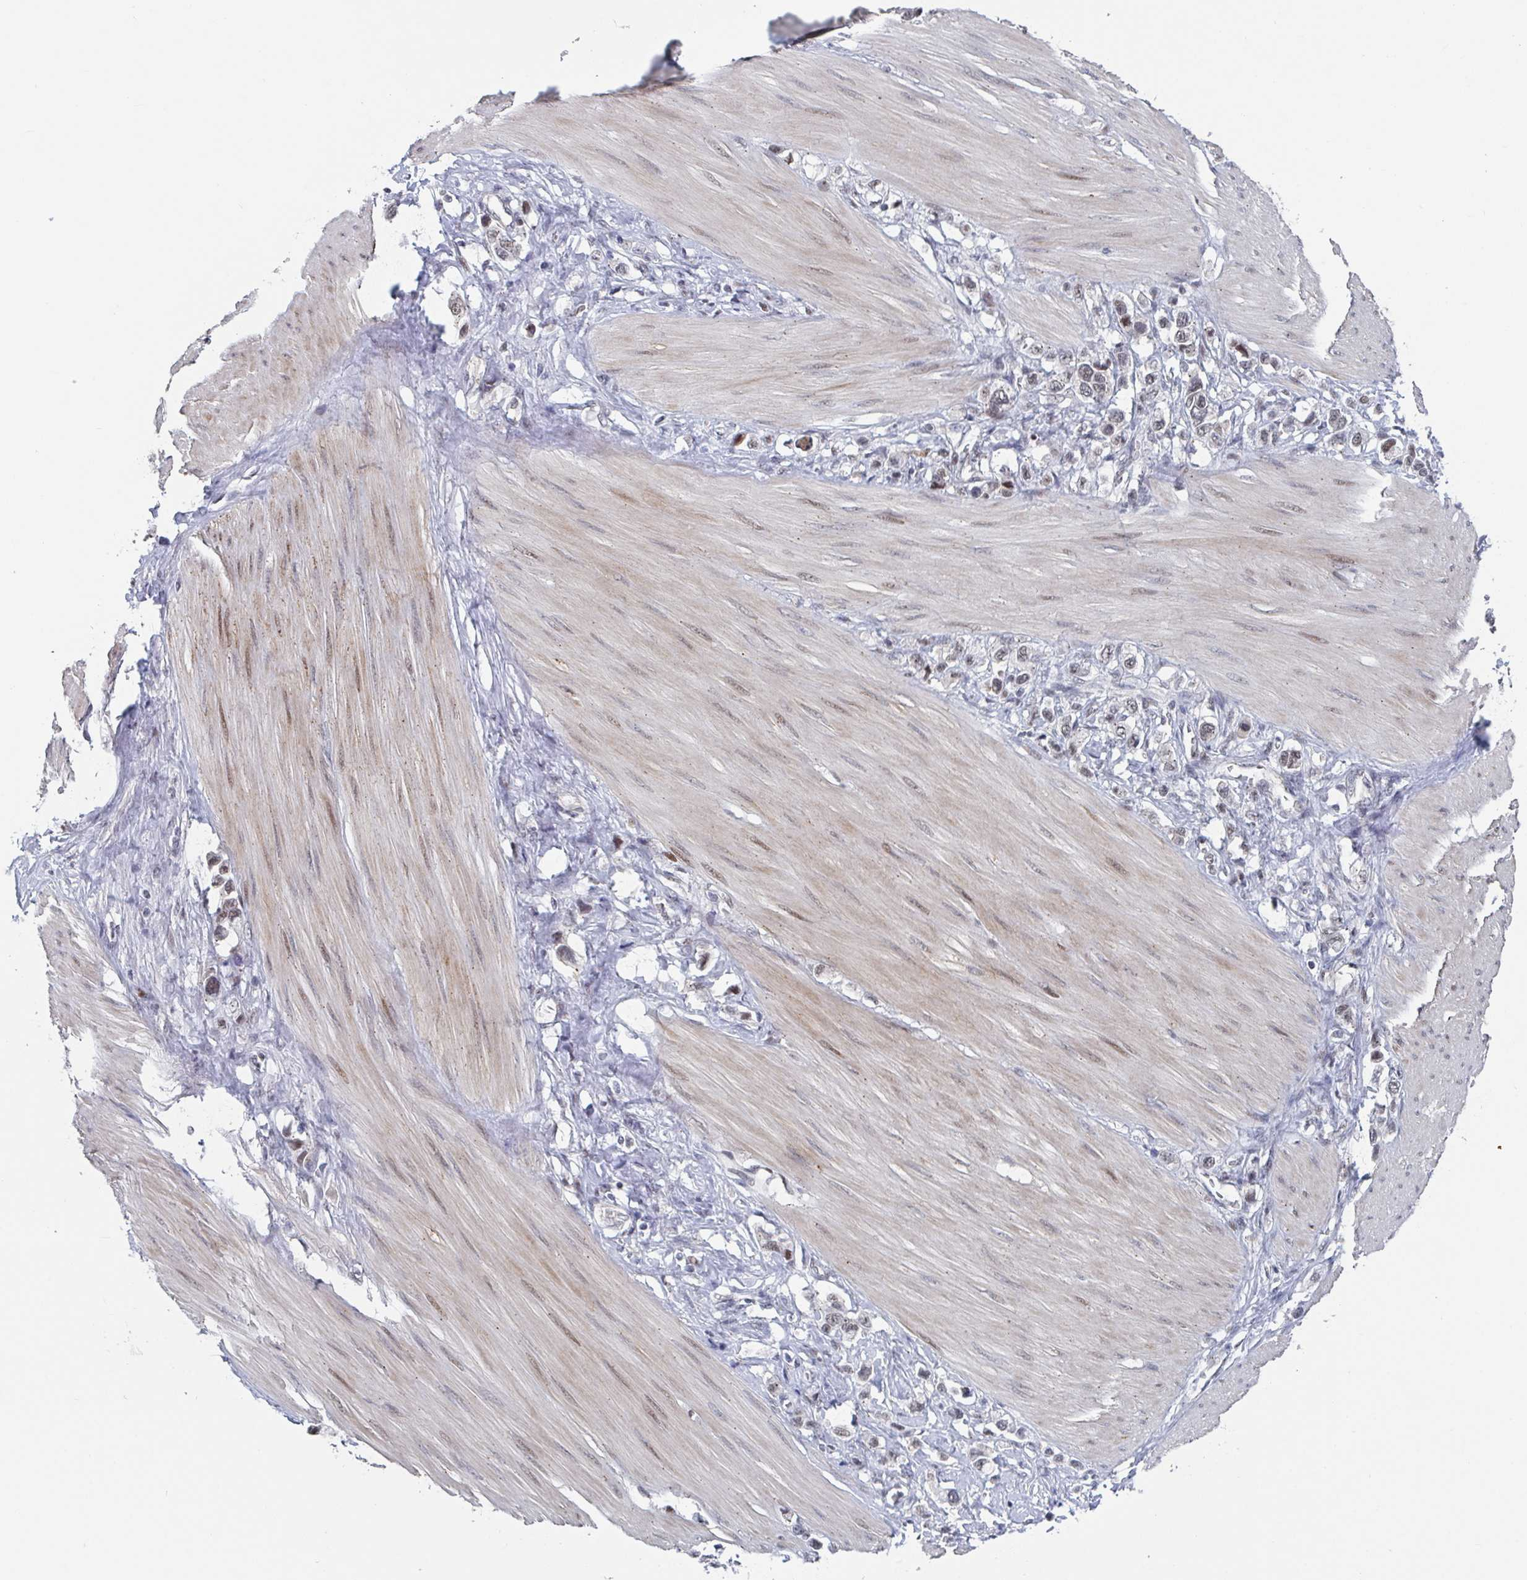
{"staining": {"intensity": "weak", "quantity": "25%-75%", "location": "nuclear"}, "tissue": "stomach cancer", "cell_type": "Tumor cells", "image_type": "cancer", "snomed": [{"axis": "morphology", "description": "Adenocarcinoma, NOS"}, {"axis": "topography", "description": "Stomach"}], "caption": "Weak nuclear staining for a protein is identified in approximately 25%-75% of tumor cells of stomach adenocarcinoma using immunohistochemistry.", "gene": "RNF212", "patient": {"sex": "female", "age": 65}}